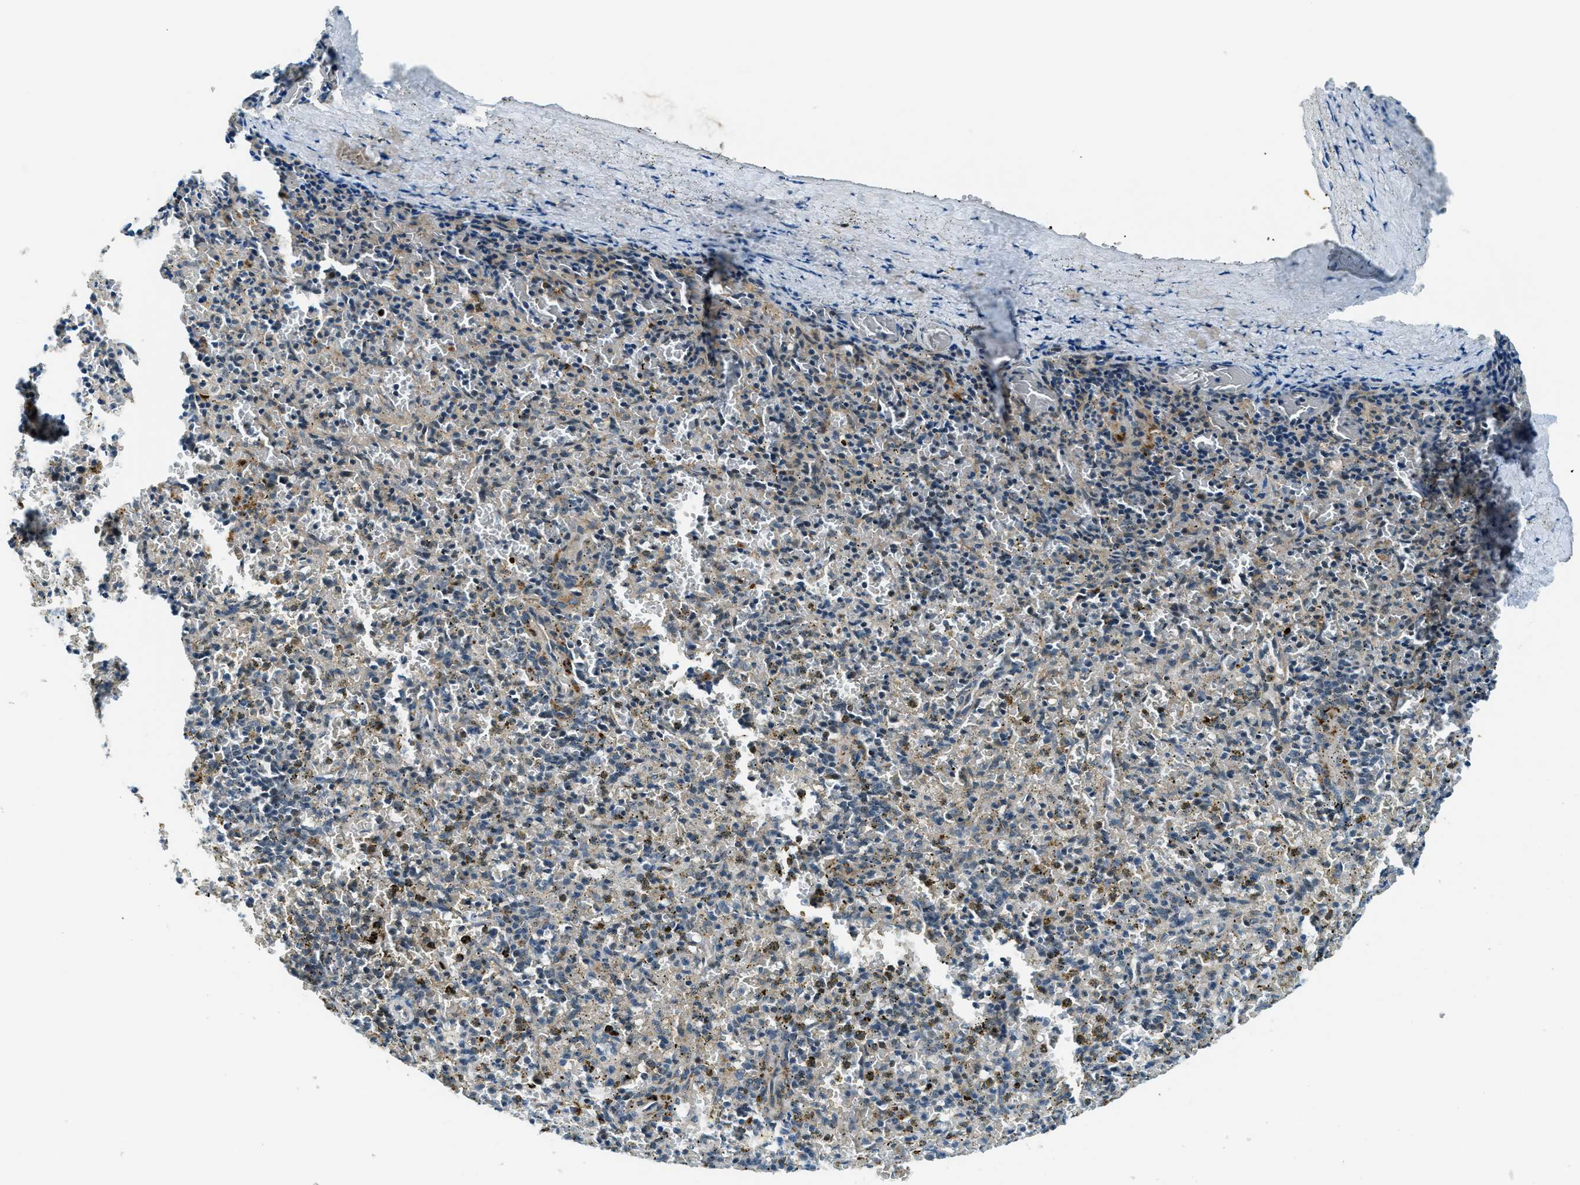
{"staining": {"intensity": "weak", "quantity": "25%-75%", "location": "cytoplasmic/membranous"}, "tissue": "spleen", "cell_type": "Cells in red pulp", "image_type": "normal", "snomed": [{"axis": "morphology", "description": "Normal tissue, NOS"}, {"axis": "topography", "description": "Spleen"}], "caption": "Spleen stained for a protein (brown) displays weak cytoplasmic/membranous positive staining in approximately 25%-75% of cells in red pulp.", "gene": "GINM1", "patient": {"sex": "male", "age": 72}}